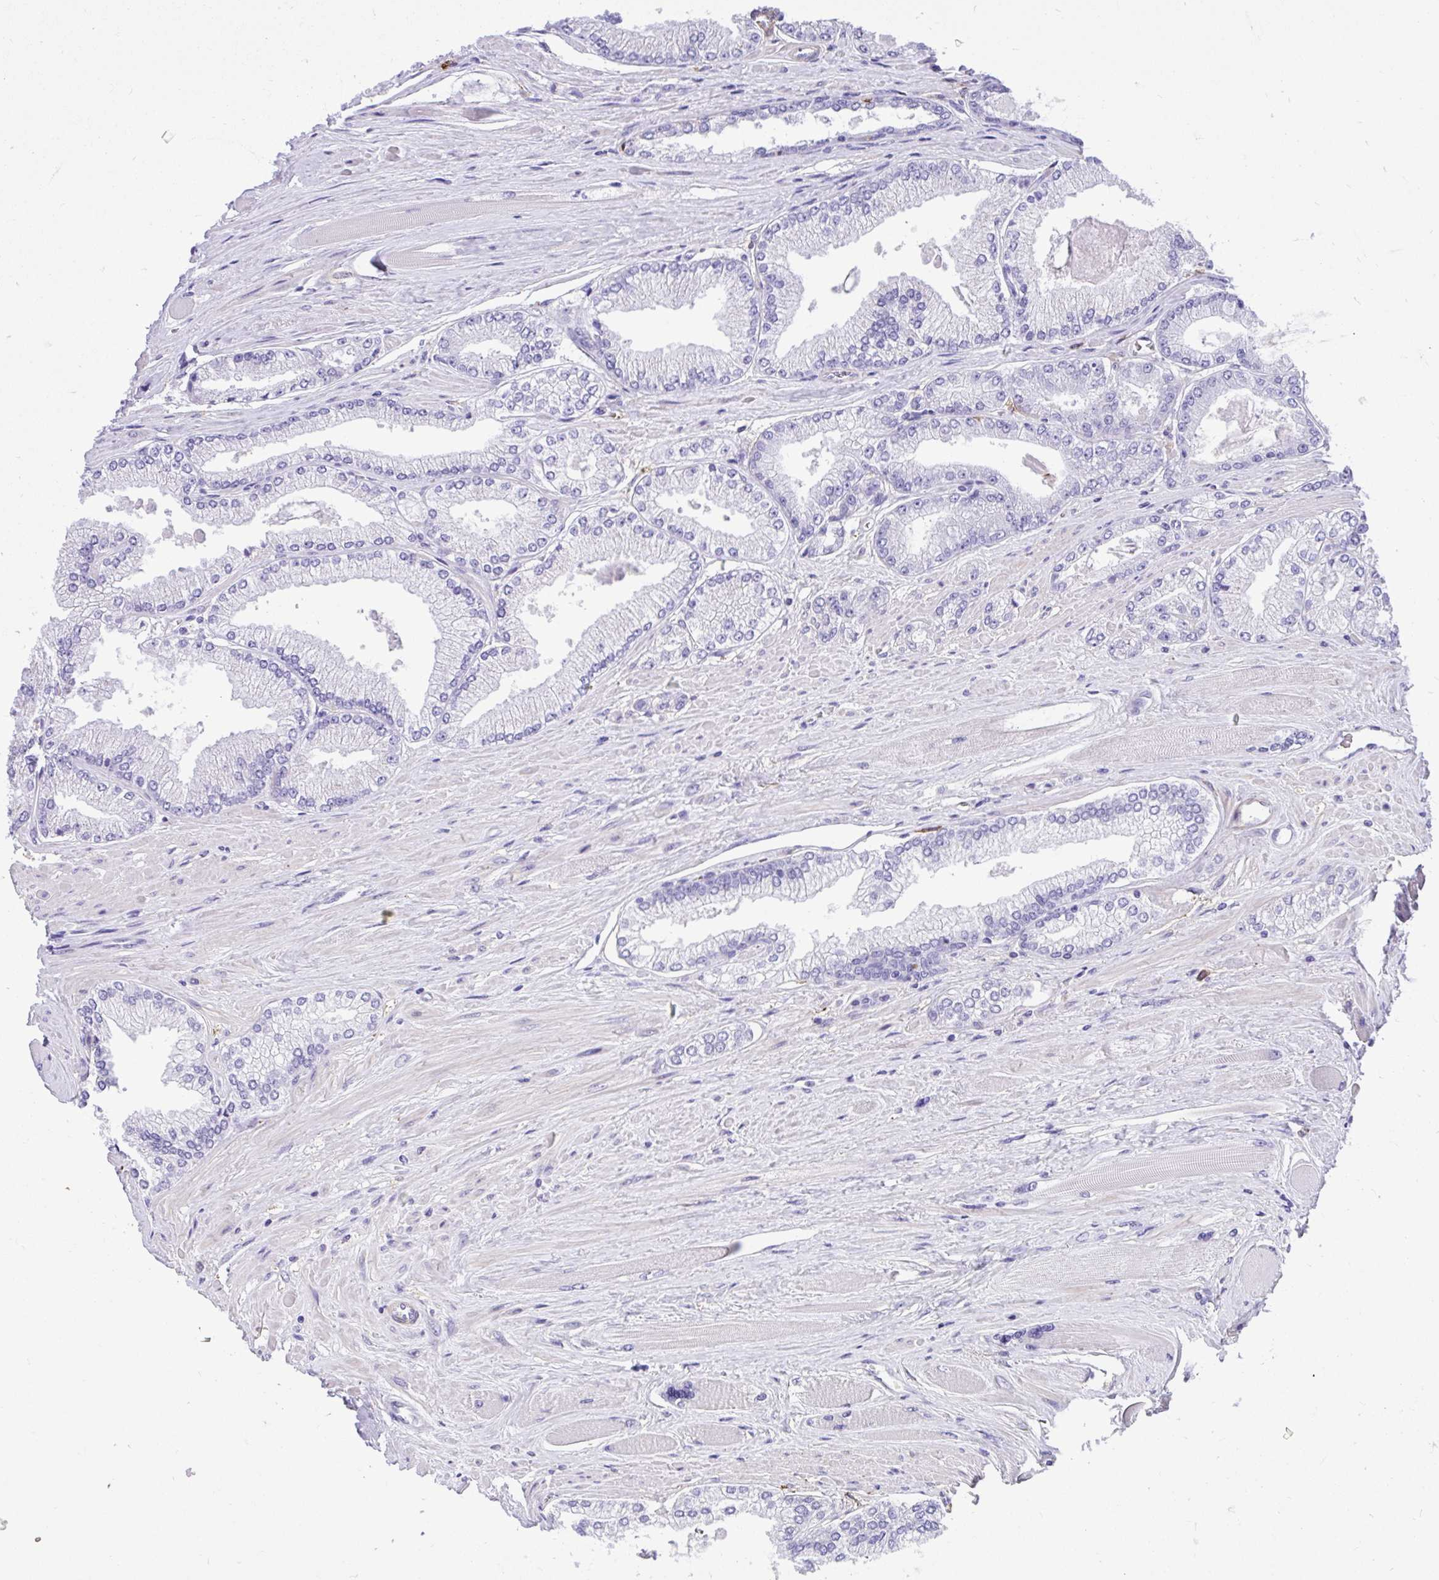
{"staining": {"intensity": "negative", "quantity": "none", "location": "none"}, "tissue": "prostate cancer", "cell_type": "Tumor cells", "image_type": "cancer", "snomed": [{"axis": "morphology", "description": "Adenocarcinoma, Low grade"}, {"axis": "topography", "description": "Prostate"}], "caption": "A photomicrograph of human prostate cancer is negative for staining in tumor cells.", "gene": "TLR7", "patient": {"sex": "male", "age": 67}}